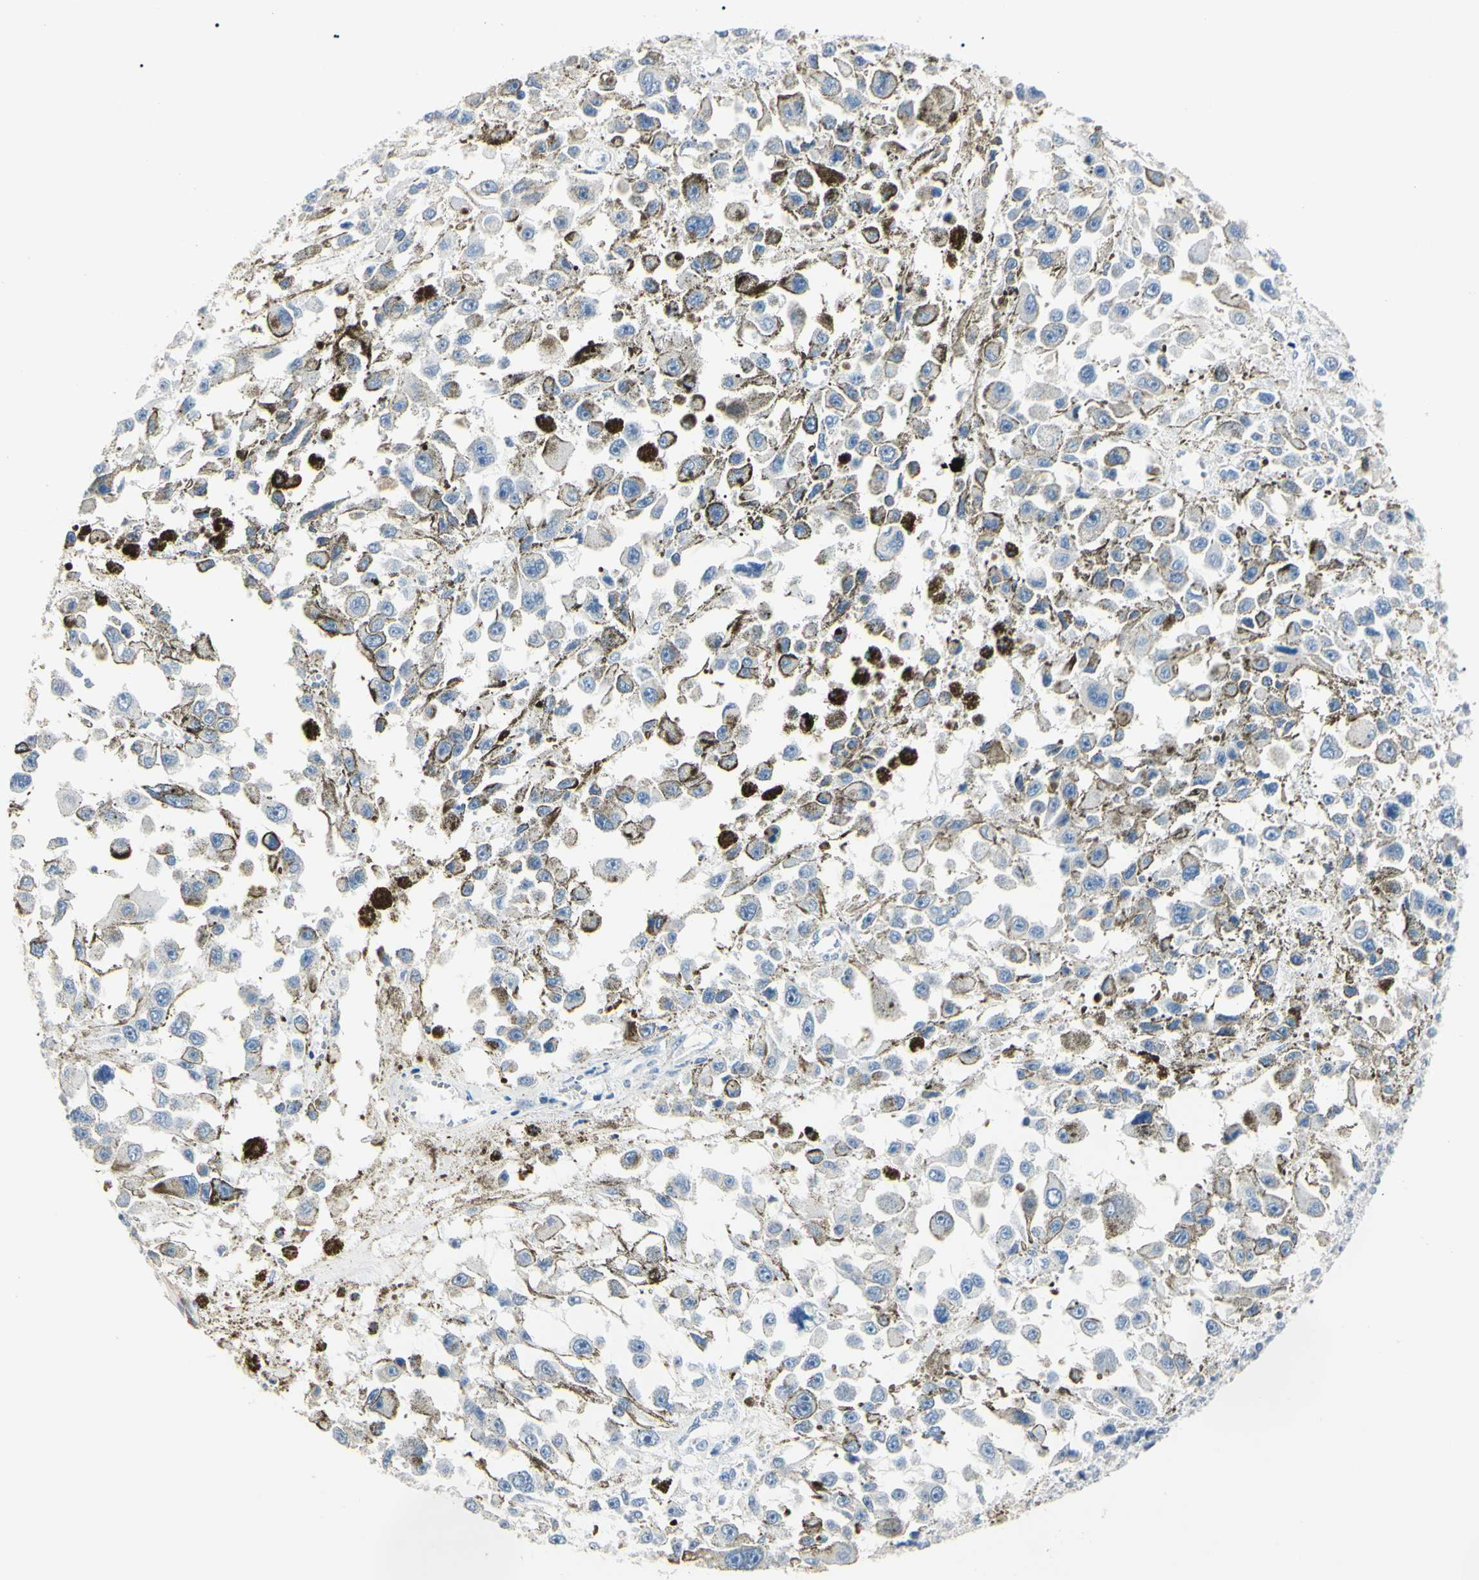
{"staining": {"intensity": "negative", "quantity": "none", "location": "none"}, "tissue": "melanoma", "cell_type": "Tumor cells", "image_type": "cancer", "snomed": [{"axis": "morphology", "description": "Malignant melanoma, Metastatic site"}, {"axis": "topography", "description": "Lymph node"}], "caption": "Tumor cells are negative for brown protein staining in melanoma. (DAB (3,3'-diaminobenzidine) immunohistochemistry (IHC), high magnification).", "gene": "AKR1C3", "patient": {"sex": "male", "age": 59}}